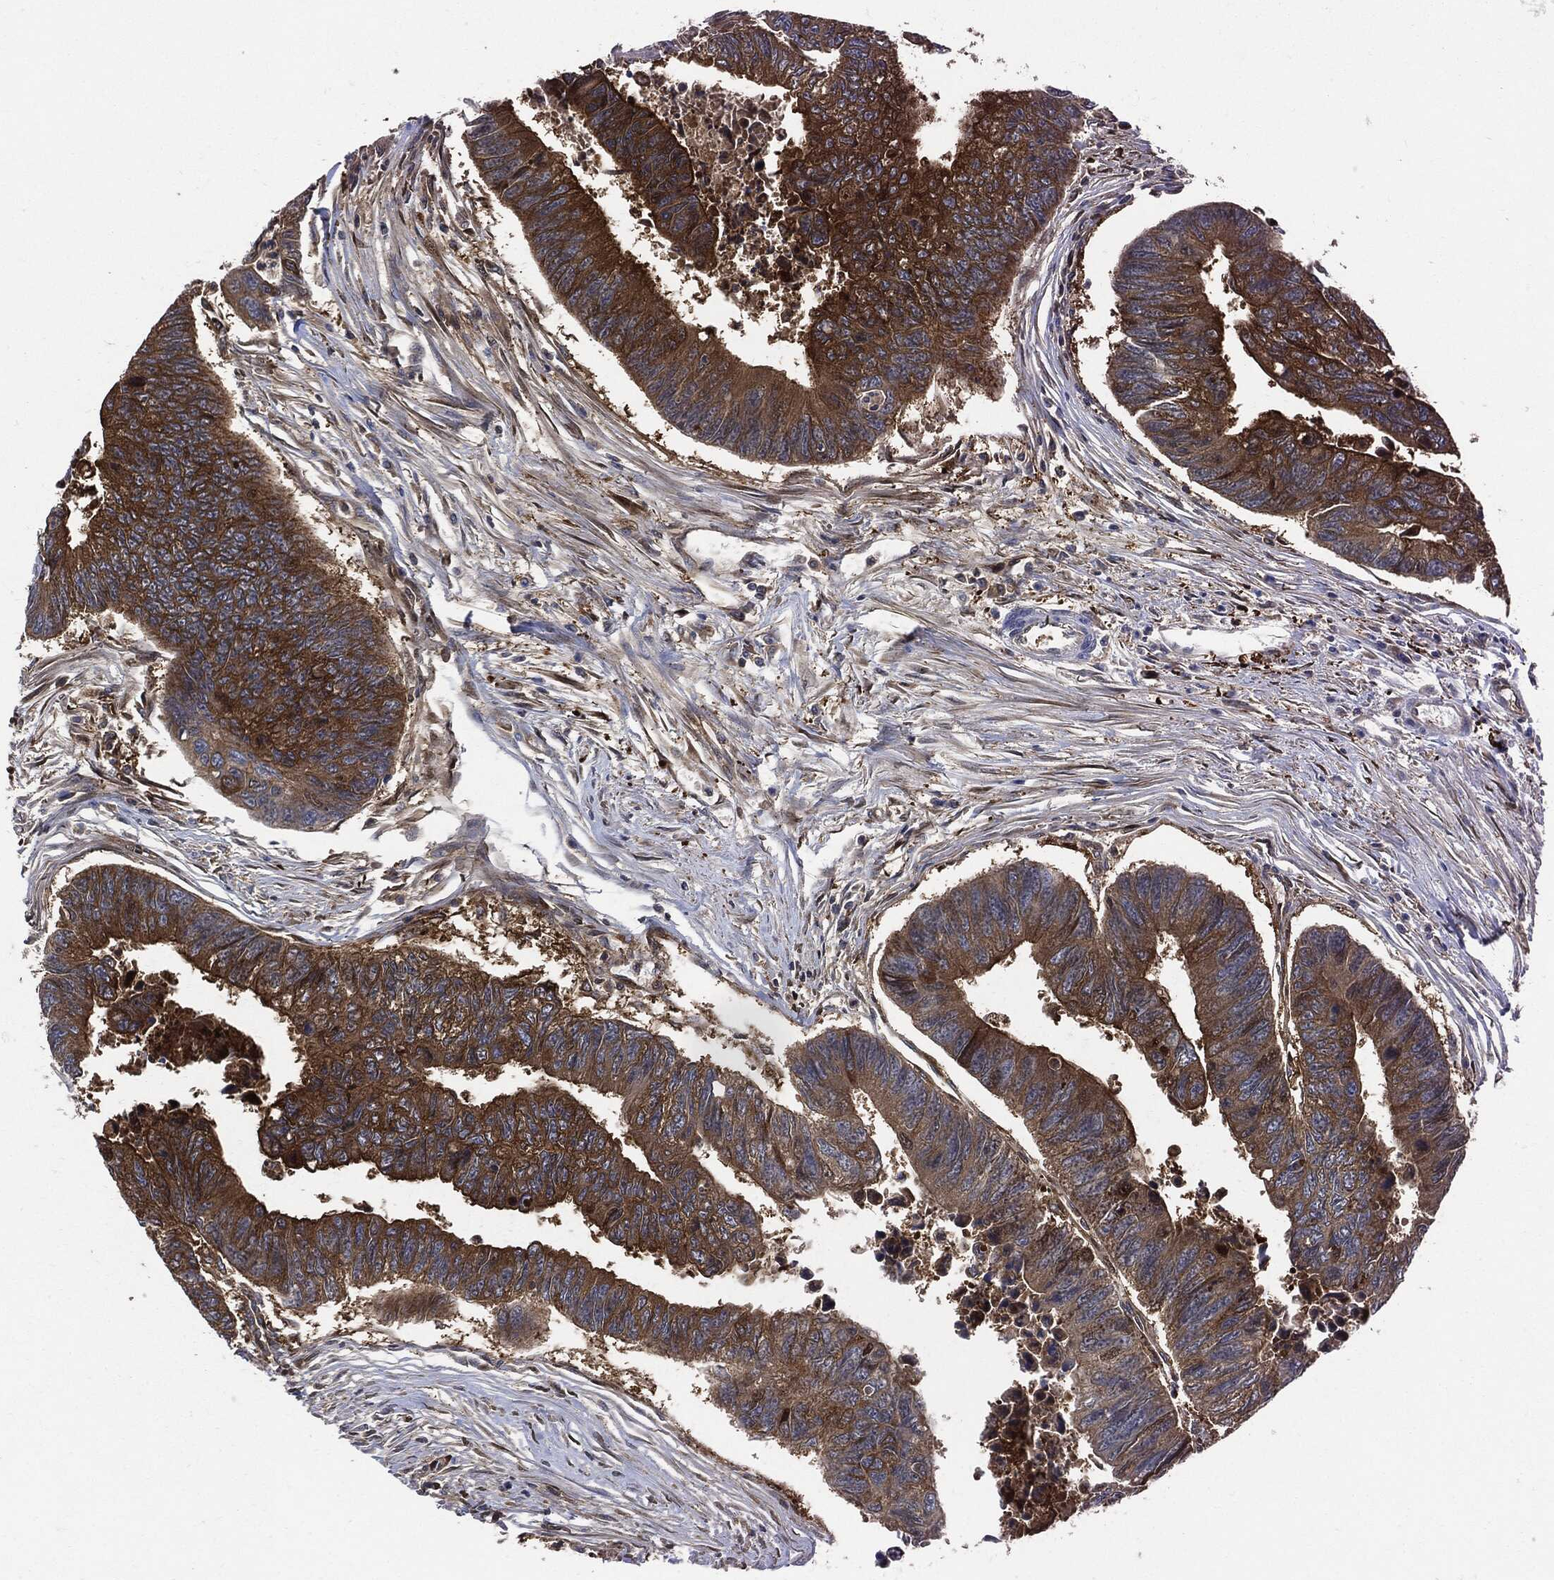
{"staining": {"intensity": "strong", "quantity": "25%-75%", "location": "cytoplasmic/membranous"}, "tissue": "colorectal cancer", "cell_type": "Tumor cells", "image_type": "cancer", "snomed": [{"axis": "morphology", "description": "Adenocarcinoma, NOS"}, {"axis": "topography", "description": "Colon"}], "caption": "Immunohistochemistry (IHC) (DAB) staining of human colorectal cancer reveals strong cytoplasmic/membranous protein positivity in approximately 25%-75% of tumor cells.", "gene": "XPNPEP1", "patient": {"sex": "female", "age": 65}}